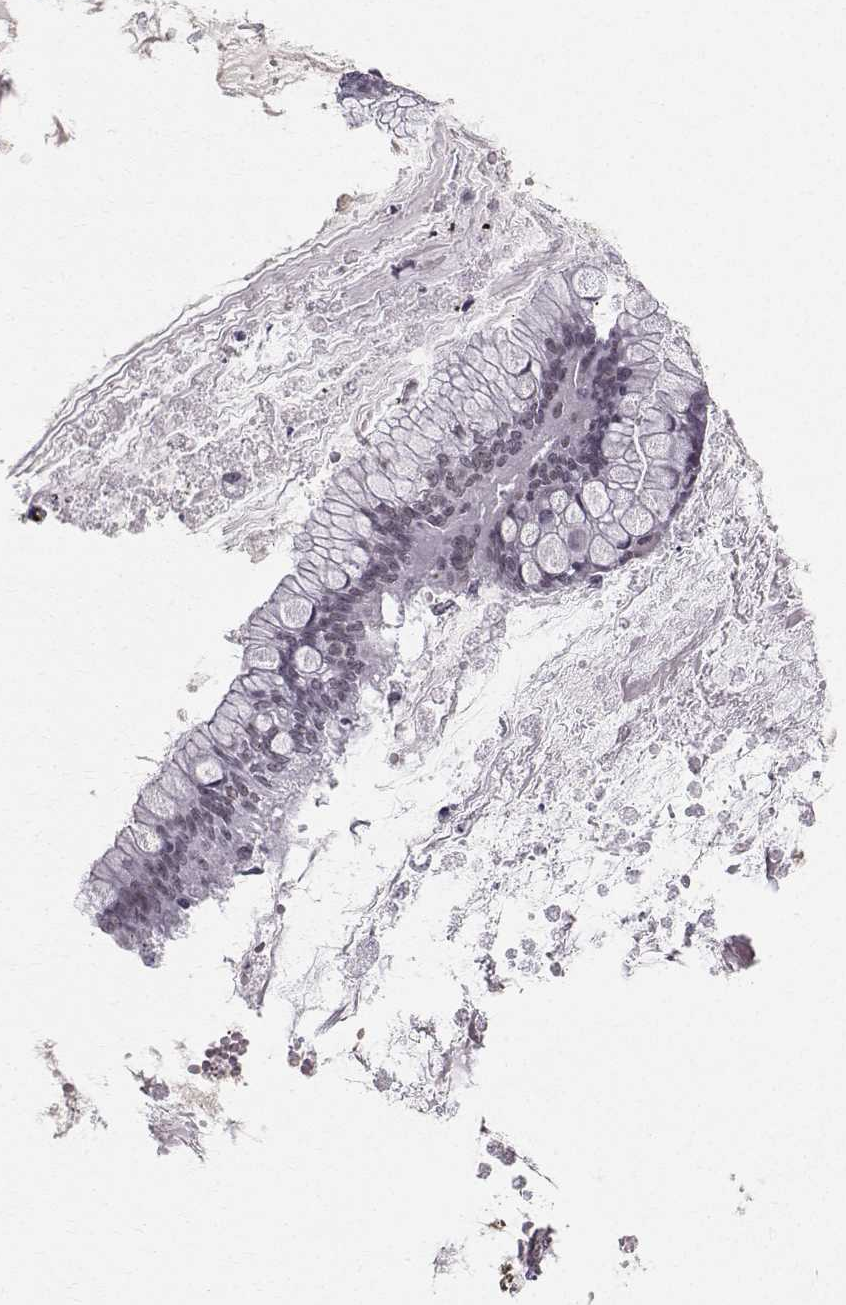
{"staining": {"intensity": "negative", "quantity": "none", "location": "none"}, "tissue": "ovarian cancer", "cell_type": "Tumor cells", "image_type": "cancer", "snomed": [{"axis": "morphology", "description": "Cystadenocarcinoma, mucinous, NOS"}, {"axis": "topography", "description": "Ovary"}], "caption": "Ovarian cancer stained for a protein using immunohistochemistry (IHC) displays no positivity tumor cells.", "gene": "RPP38", "patient": {"sex": "female", "age": 67}}